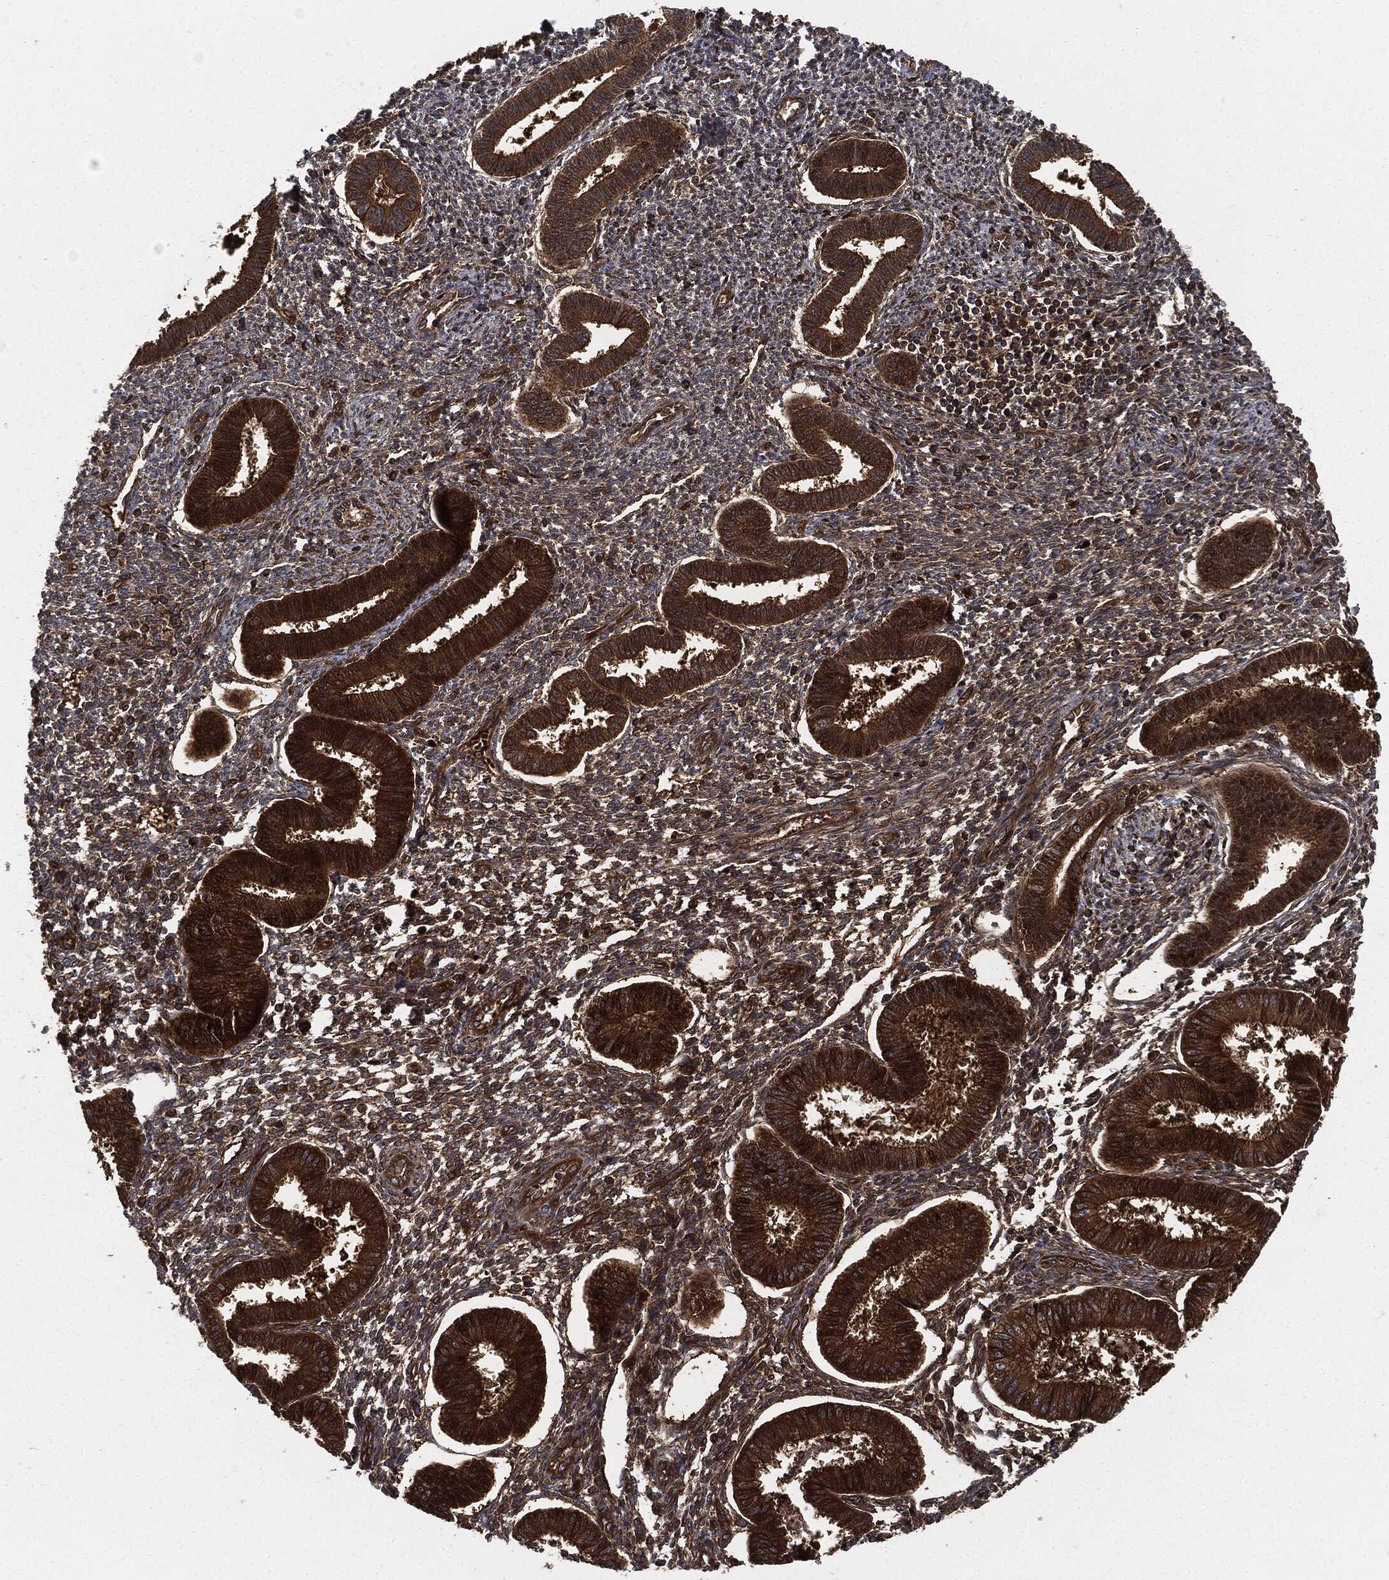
{"staining": {"intensity": "moderate", "quantity": "25%-75%", "location": "cytoplasmic/membranous"}, "tissue": "endometrium", "cell_type": "Cells in endometrial stroma", "image_type": "normal", "snomed": [{"axis": "morphology", "description": "Normal tissue, NOS"}, {"axis": "topography", "description": "Endometrium"}], "caption": "Benign endometrium was stained to show a protein in brown. There is medium levels of moderate cytoplasmic/membranous positivity in approximately 25%-75% of cells in endometrial stroma.", "gene": "XPNPEP1", "patient": {"sex": "female", "age": 43}}